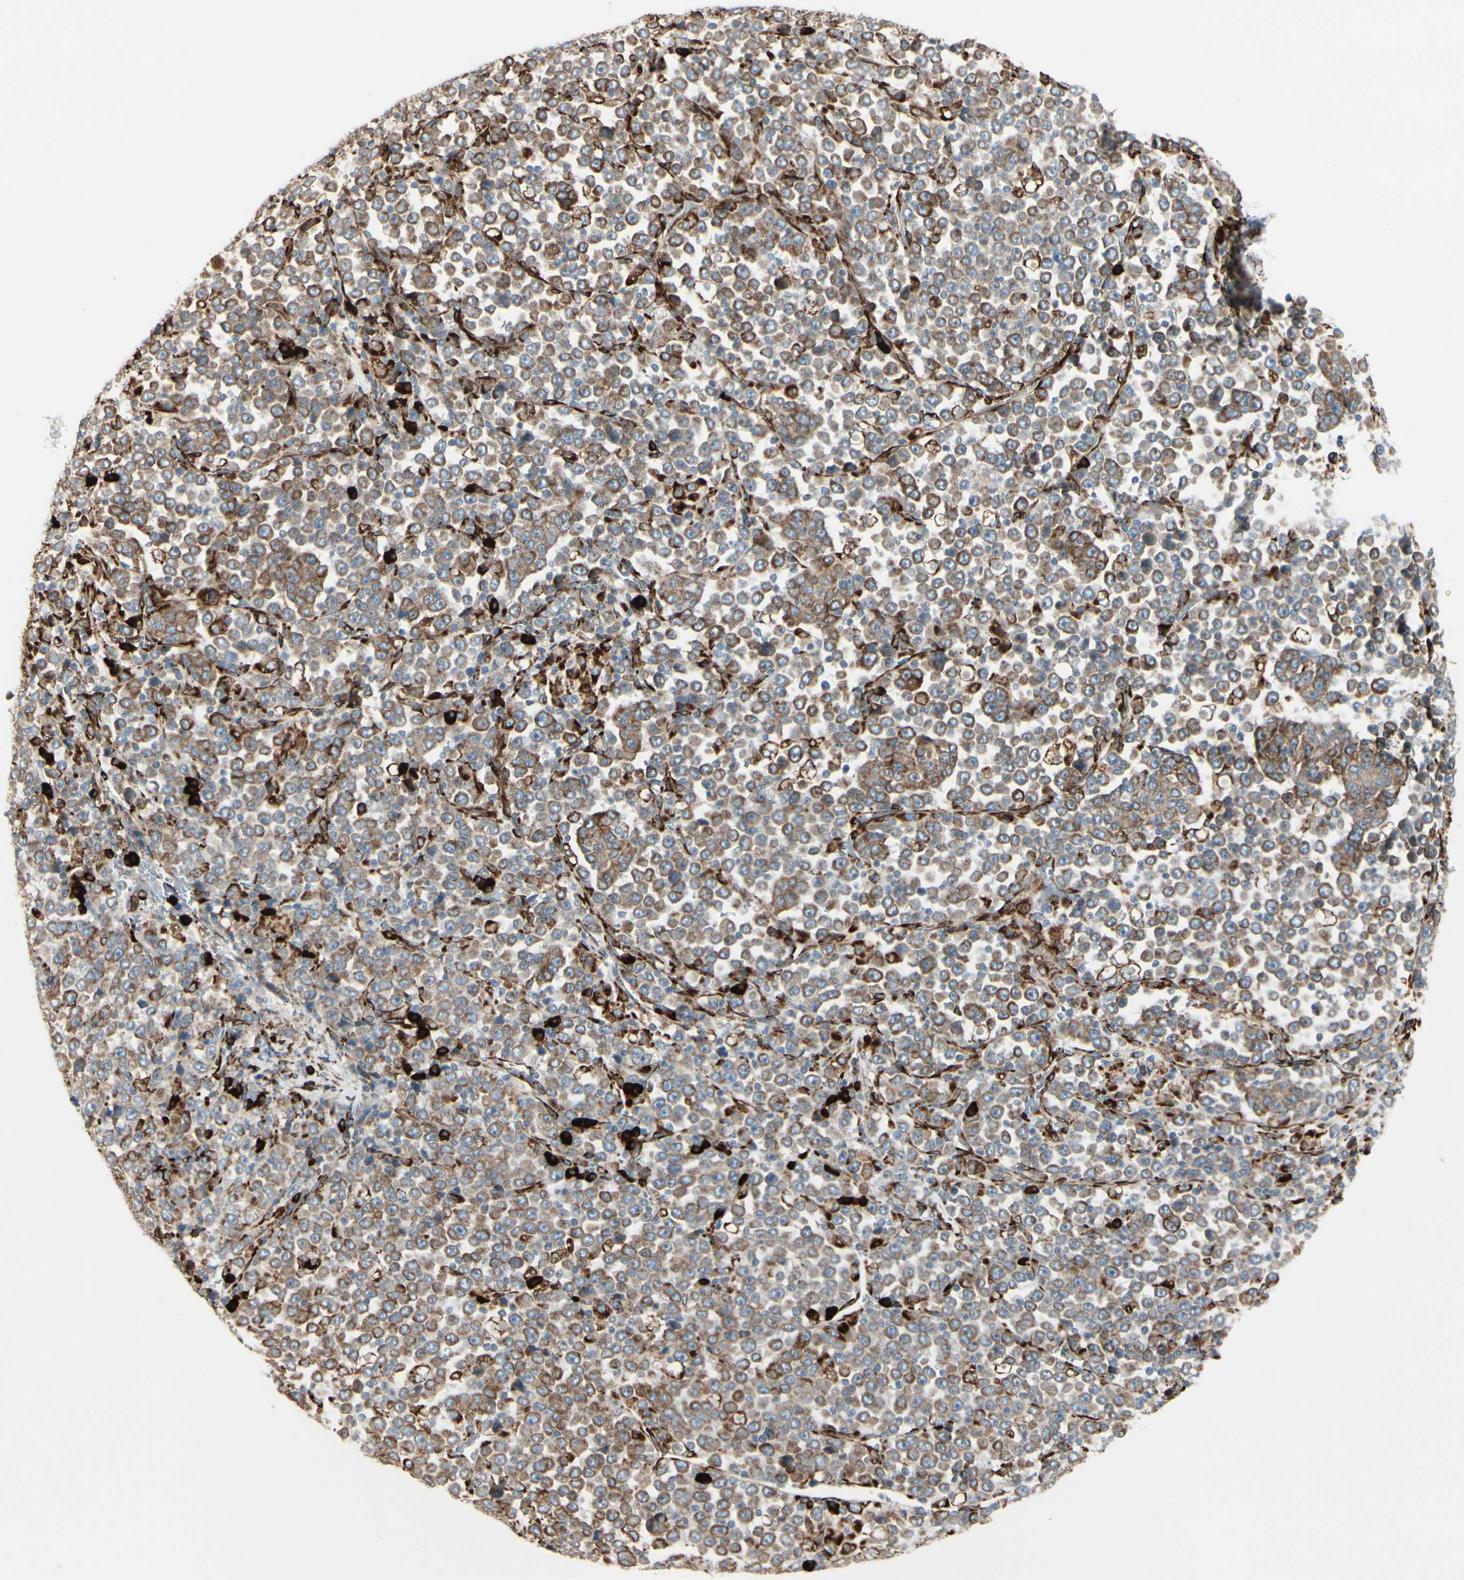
{"staining": {"intensity": "moderate", "quantity": ">75%", "location": "cytoplasmic/membranous"}, "tissue": "stomach cancer", "cell_type": "Tumor cells", "image_type": "cancer", "snomed": [{"axis": "morphology", "description": "Normal tissue, NOS"}, {"axis": "morphology", "description": "Adenocarcinoma, NOS"}, {"axis": "topography", "description": "Stomach, upper"}, {"axis": "topography", "description": "Stomach"}], "caption": "Immunohistochemistry (IHC) histopathology image of neoplastic tissue: stomach cancer (adenocarcinoma) stained using immunohistochemistry (IHC) demonstrates medium levels of moderate protein expression localized specifically in the cytoplasmic/membranous of tumor cells, appearing as a cytoplasmic/membranous brown color.", "gene": "RRBP1", "patient": {"sex": "male", "age": 59}}